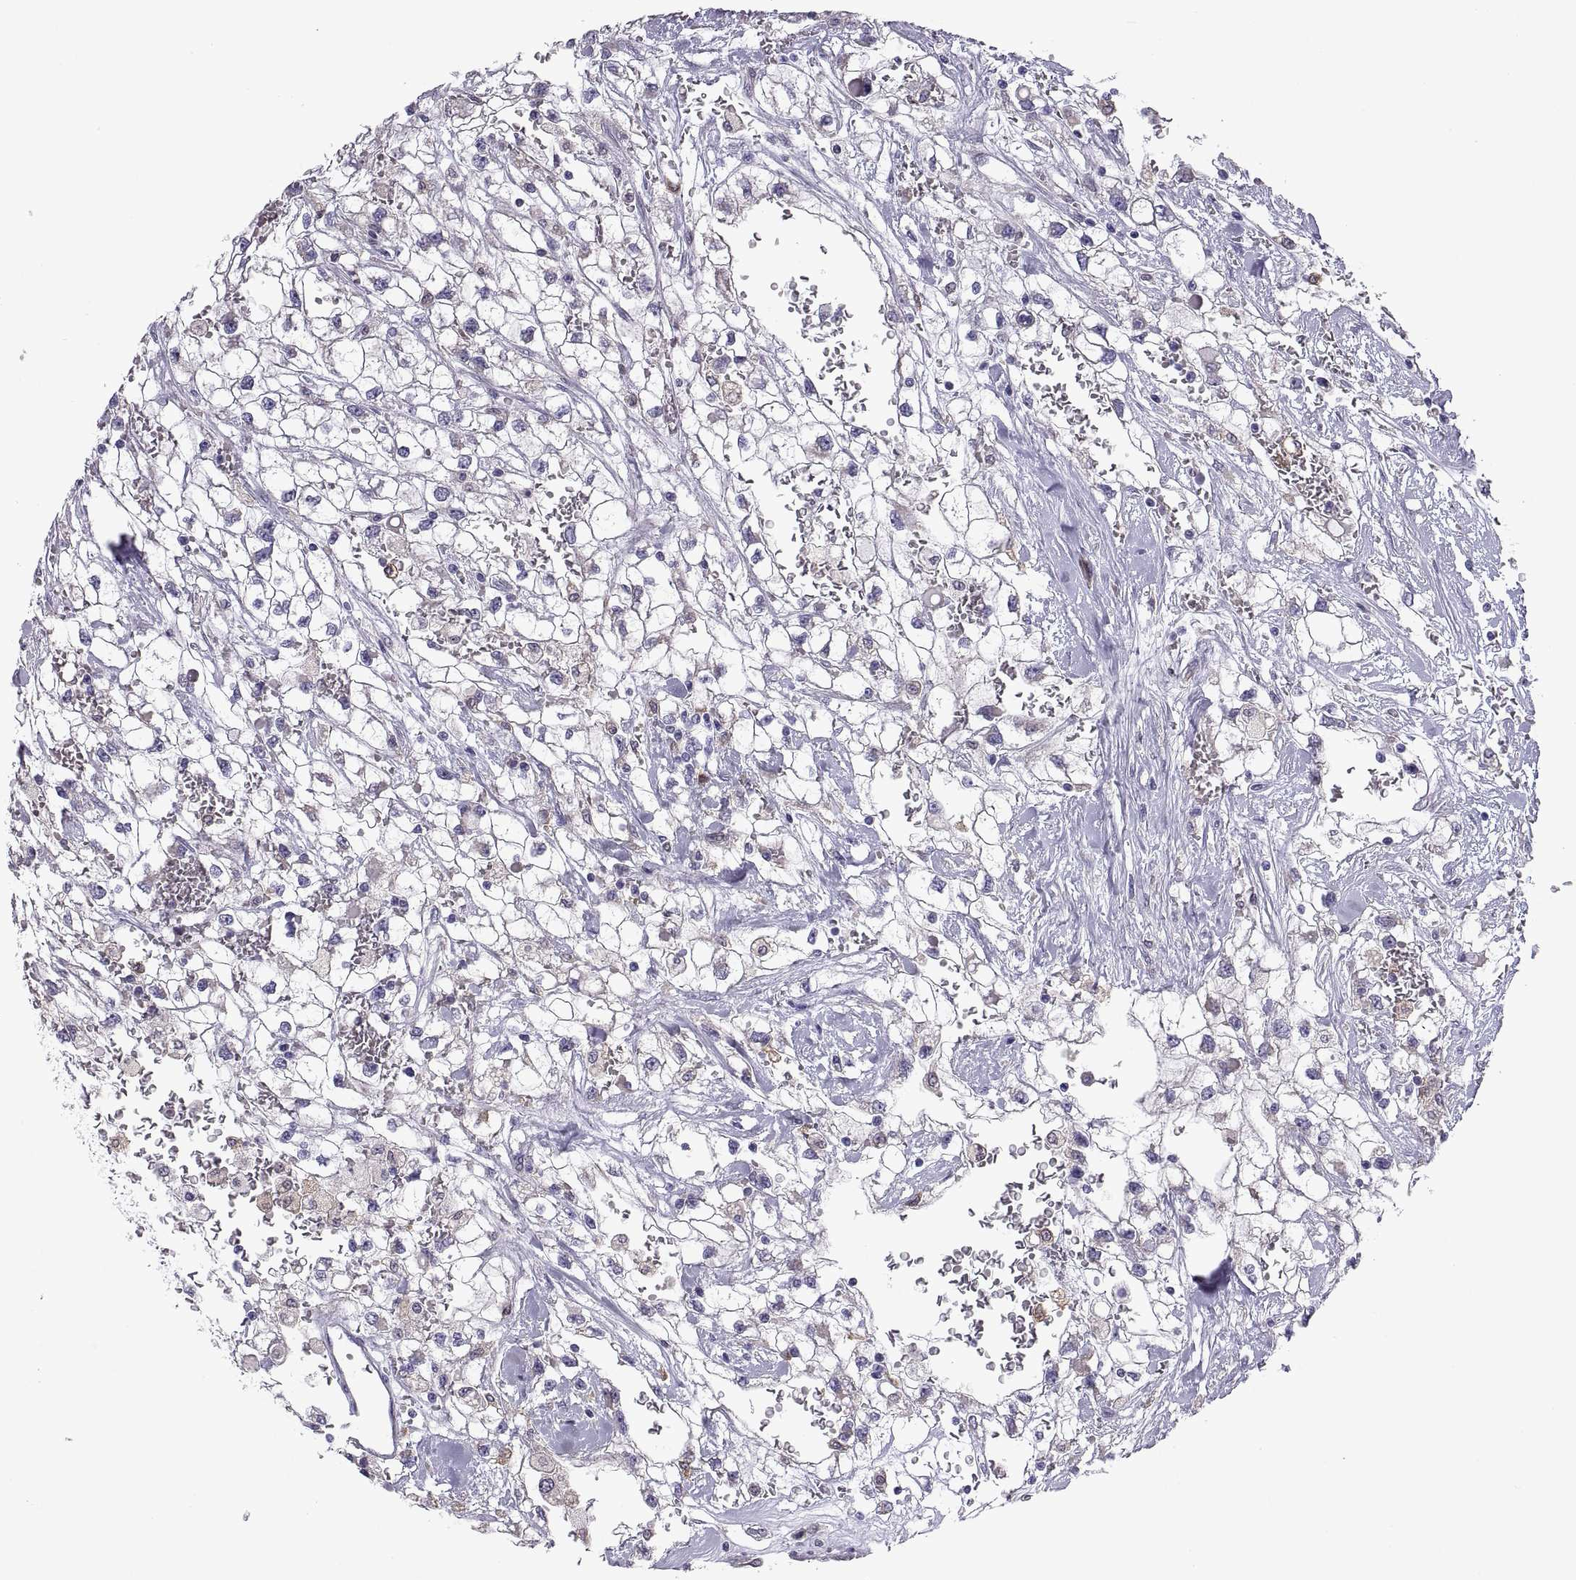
{"staining": {"intensity": "negative", "quantity": "none", "location": "none"}, "tissue": "renal cancer", "cell_type": "Tumor cells", "image_type": "cancer", "snomed": [{"axis": "morphology", "description": "Adenocarcinoma, NOS"}, {"axis": "topography", "description": "Kidney"}], "caption": "Immunohistochemistry (IHC) photomicrograph of neoplastic tissue: human adenocarcinoma (renal) stained with DAB (3,3'-diaminobenzidine) displays no significant protein expression in tumor cells.", "gene": "DOK3", "patient": {"sex": "male", "age": 59}}